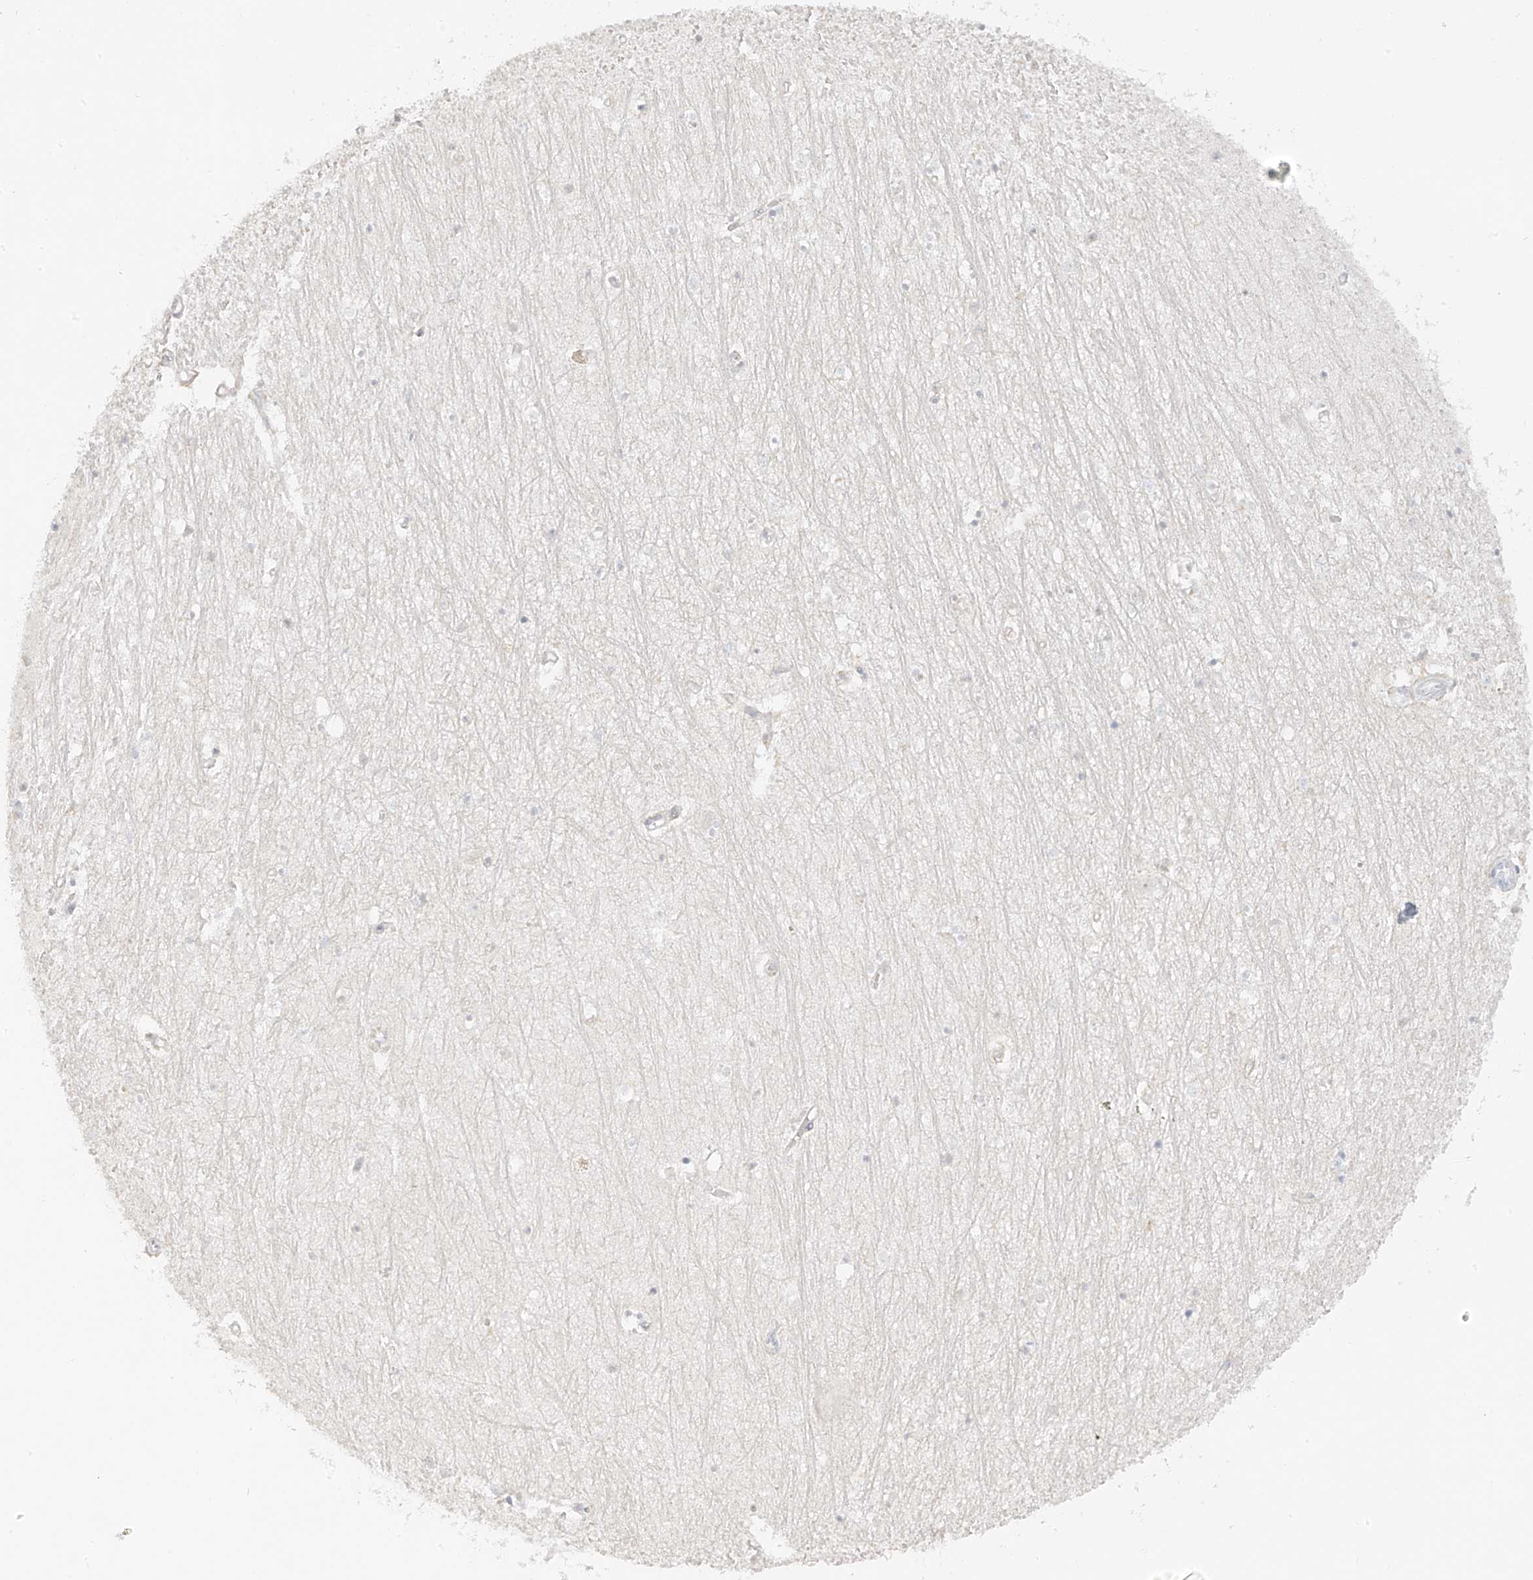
{"staining": {"intensity": "negative", "quantity": "none", "location": "none"}, "tissue": "hippocampus", "cell_type": "Glial cells", "image_type": "normal", "snomed": [{"axis": "morphology", "description": "Normal tissue, NOS"}, {"axis": "topography", "description": "Hippocampus"}], "caption": "IHC histopathology image of unremarkable hippocampus: hippocampus stained with DAB exhibits no significant protein expression in glial cells. (Brightfield microscopy of DAB immunohistochemistry at high magnification).", "gene": "DCDC2", "patient": {"sex": "female", "age": 64}}